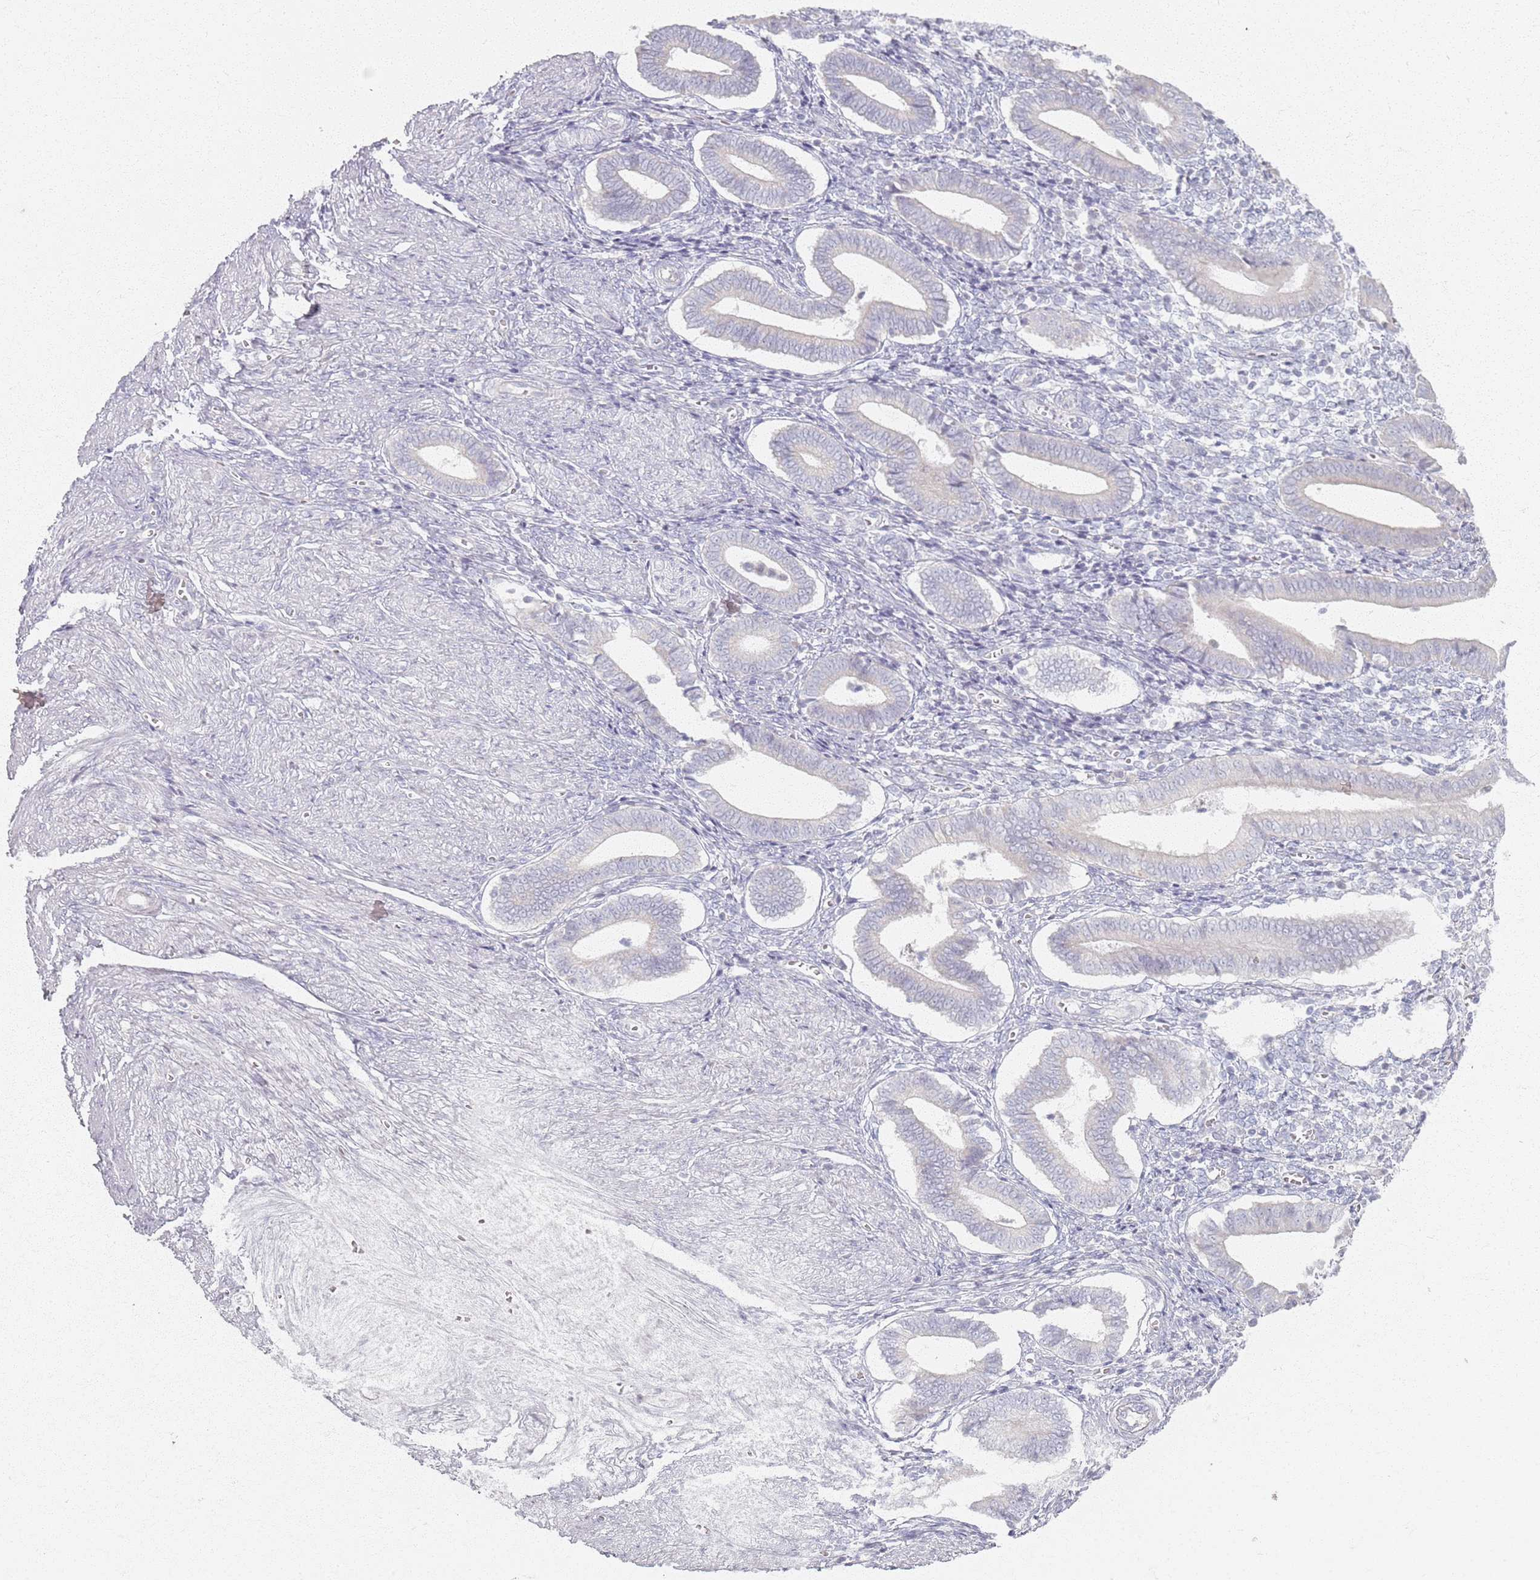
{"staining": {"intensity": "negative", "quantity": "none", "location": "none"}, "tissue": "endometrium", "cell_type": "Cells in endometrial stroma", "image_type": "normal", "snomed": [{"axis": "morphology", "description": "Normal tissue, NOS"}, {"axis": "topography", "description": "Other"}, {"axis": "topography", "description": "Endometrium"}], "caption": "Protein analysis of unremarkable endometrium displays no significant positivity in cells in endometrial stroma.", "gene": "PKD2L2", "patient": {"sex": "female", "age": 44}}